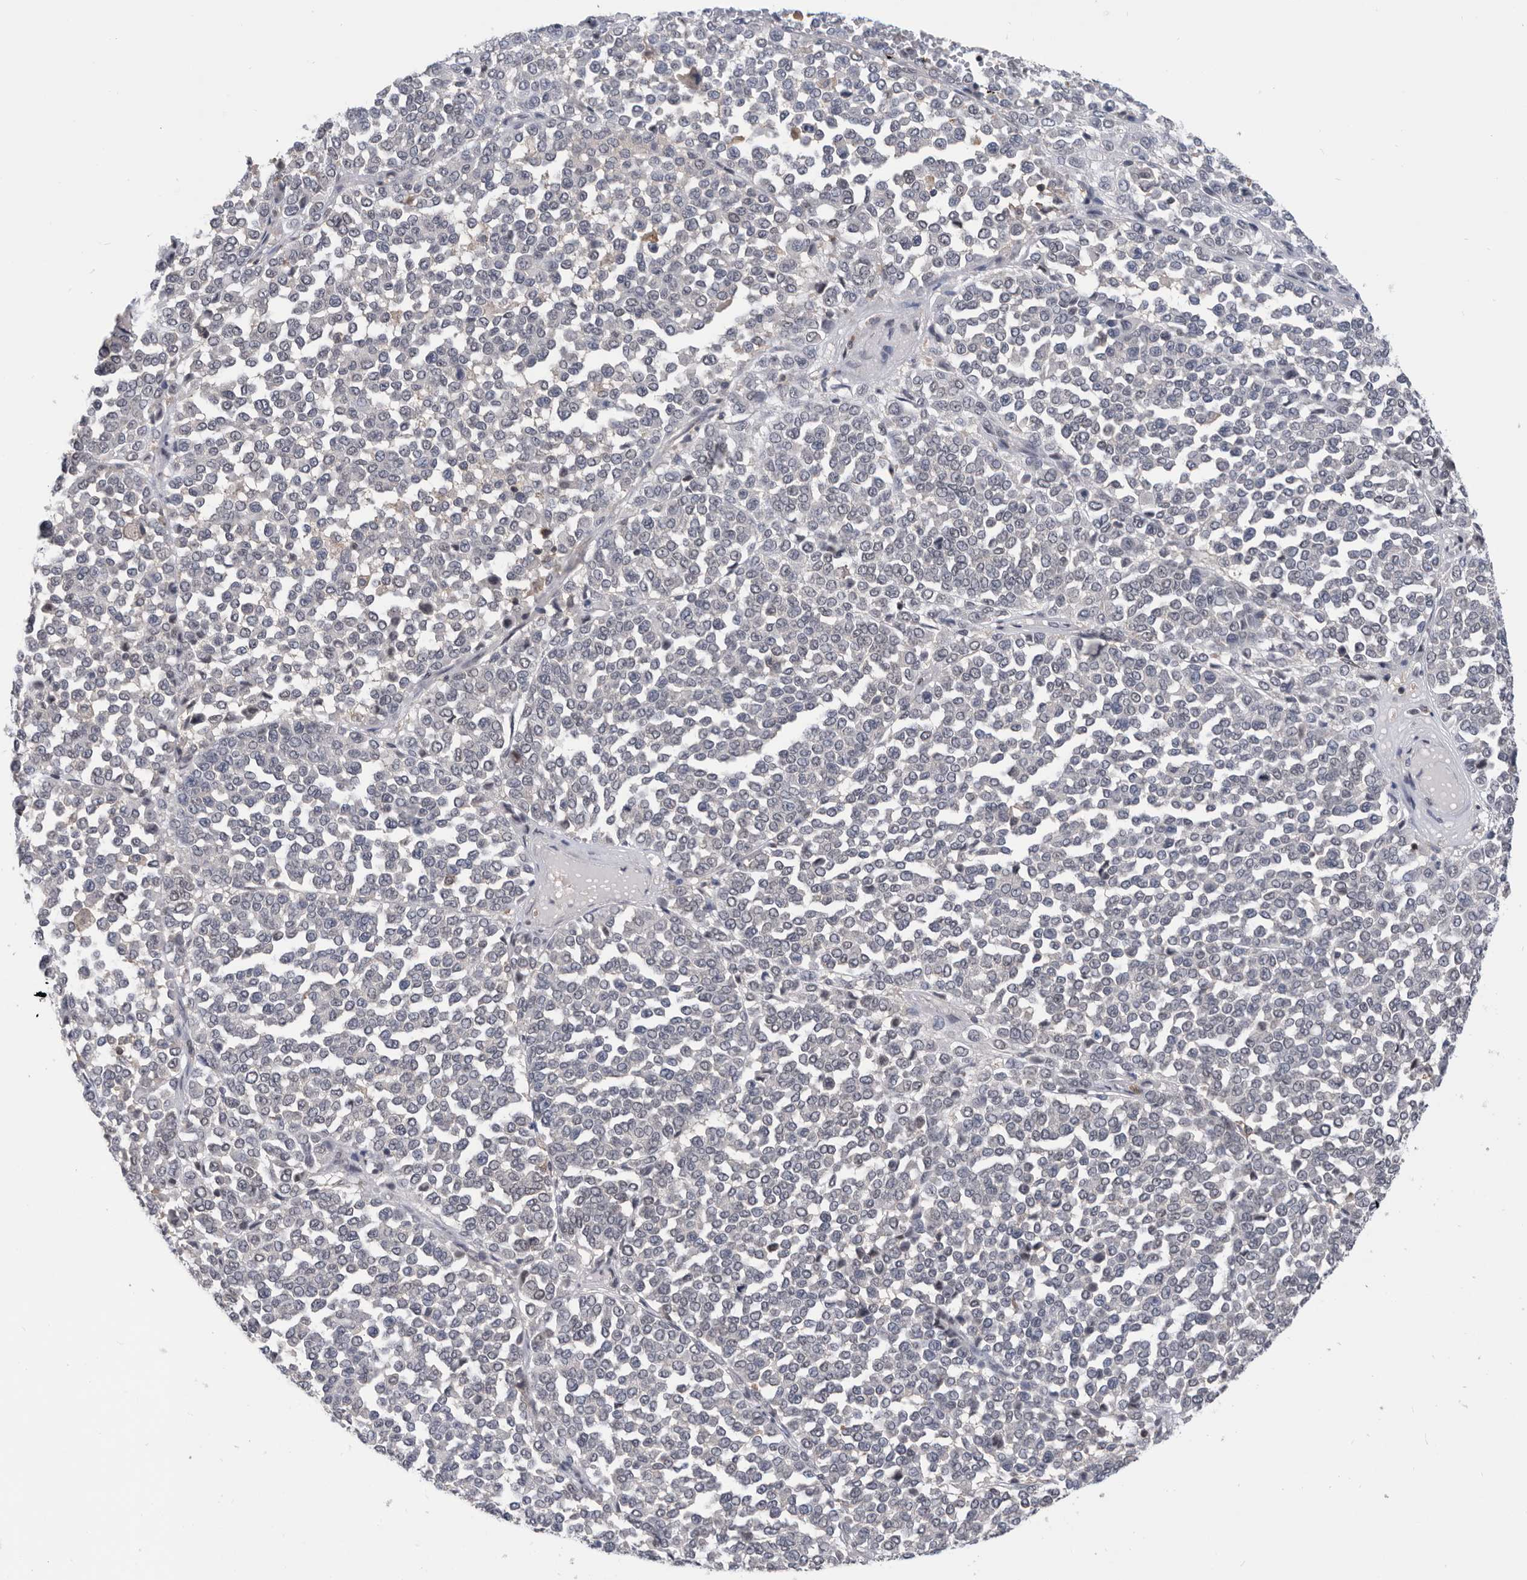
{"staining": {"intensity": "negative", "quantity": "none", "location": "none"}, "tissue": "melanoma", "cell_type": "Tumor cells", "image_type": "cancer", "snomed": [{"axis": "morphology", "description": "Malignant melanoma, Metastatic site"}, {"axis": "topography", "description": "Pancreas"}], "caption": "Immunohistochemical staining of melanoma shows no significant positivity in tumor cells.", "gene": "ZNF260", "patient": {"sex": "female", "age": 30}}